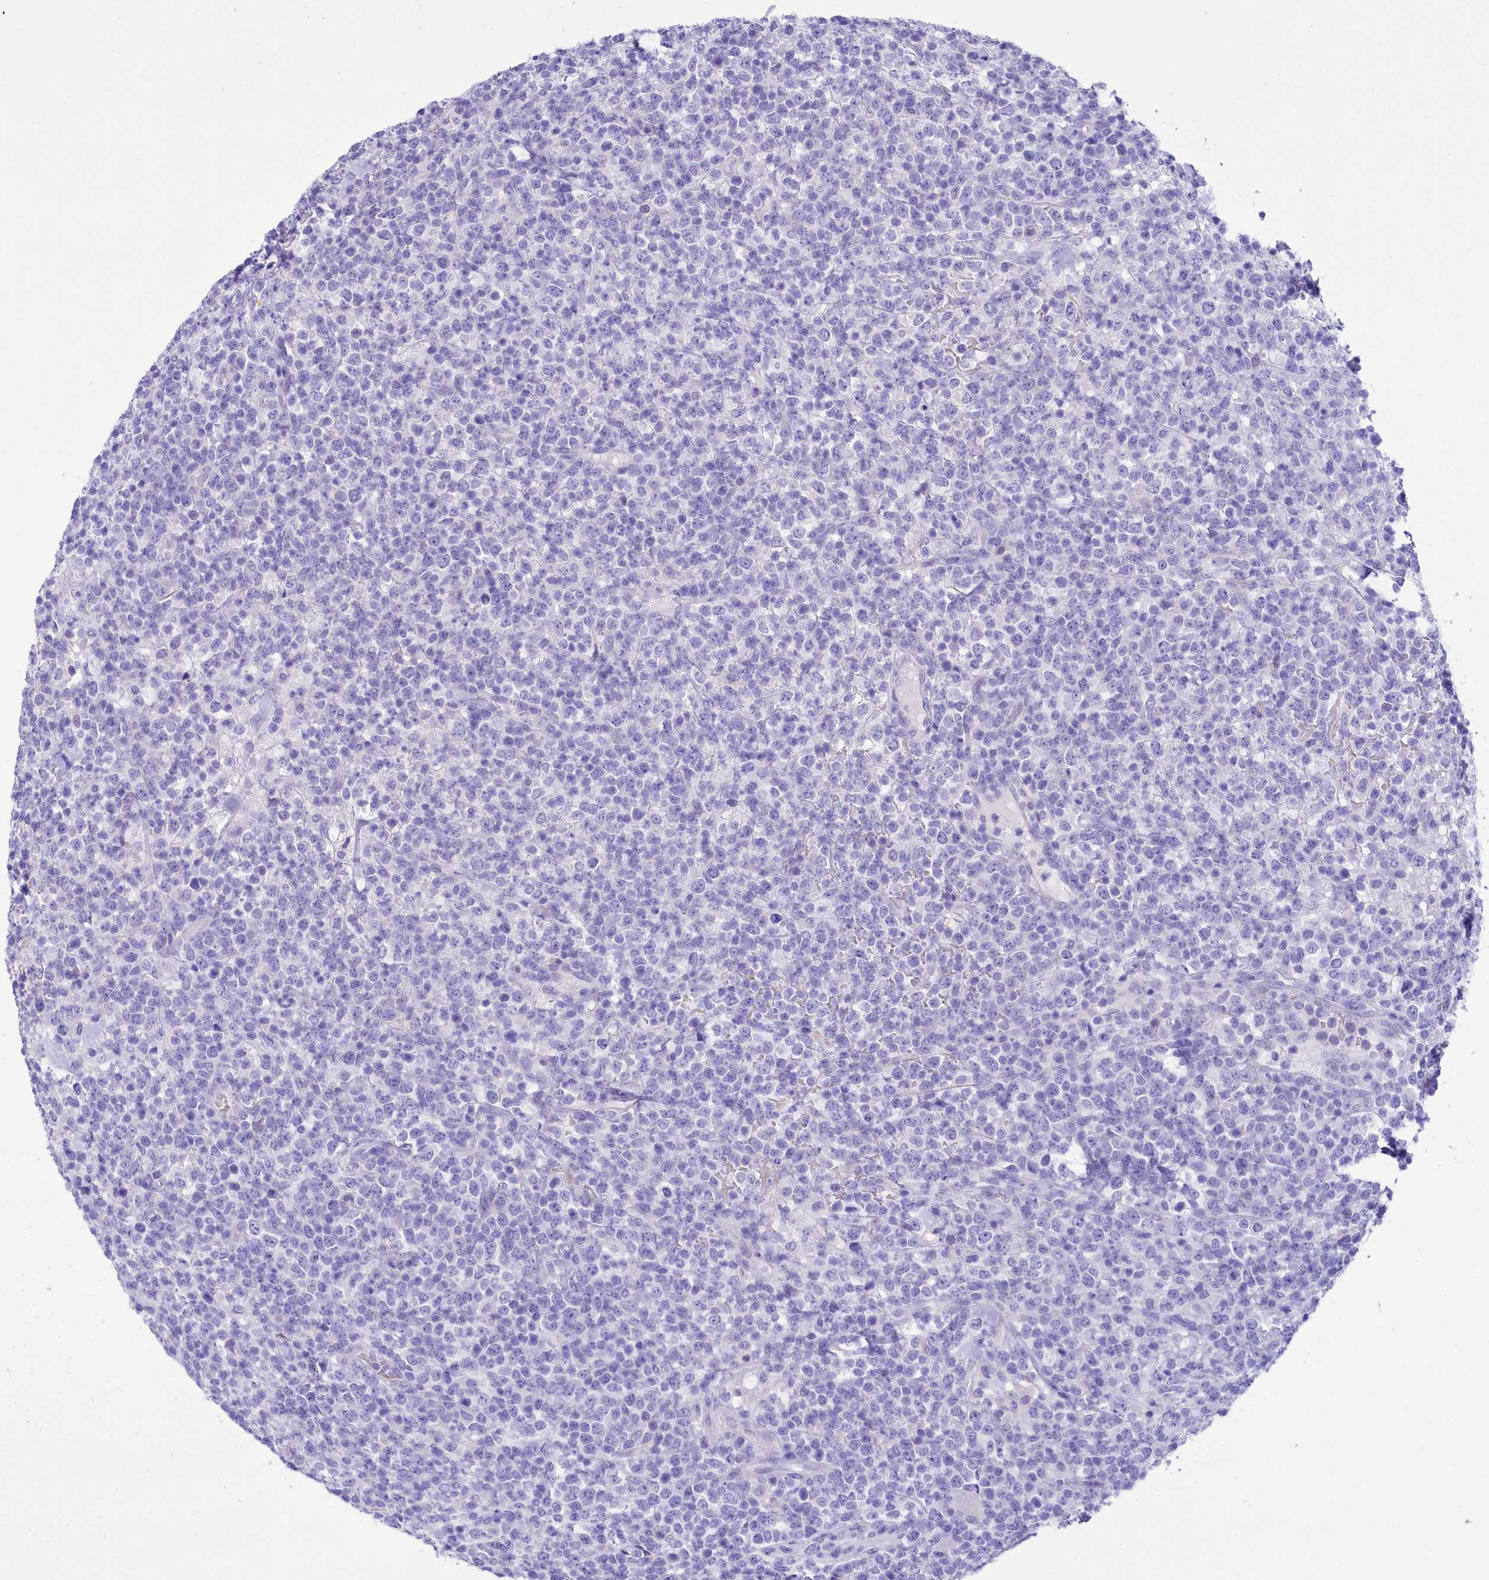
{"staining": {"intensity": "negative", "quantity": "none", "location": "none"}, "tissue": "lymphoma", "cell_type": "Tumor cells", "image_type": "cancer", "snomed": [{"axis": "morphology", "description": "Malignant lymphoma, non-Hodgkin's type, High grade"}, {"axis": "topography", "description": "Colon"}], "caption": "Lymphoma was stained to show a protein in brown. There is no significant staining in tumor cells.", "gene": "TTC36", "patient": {"sex": "female", "age": 53}}